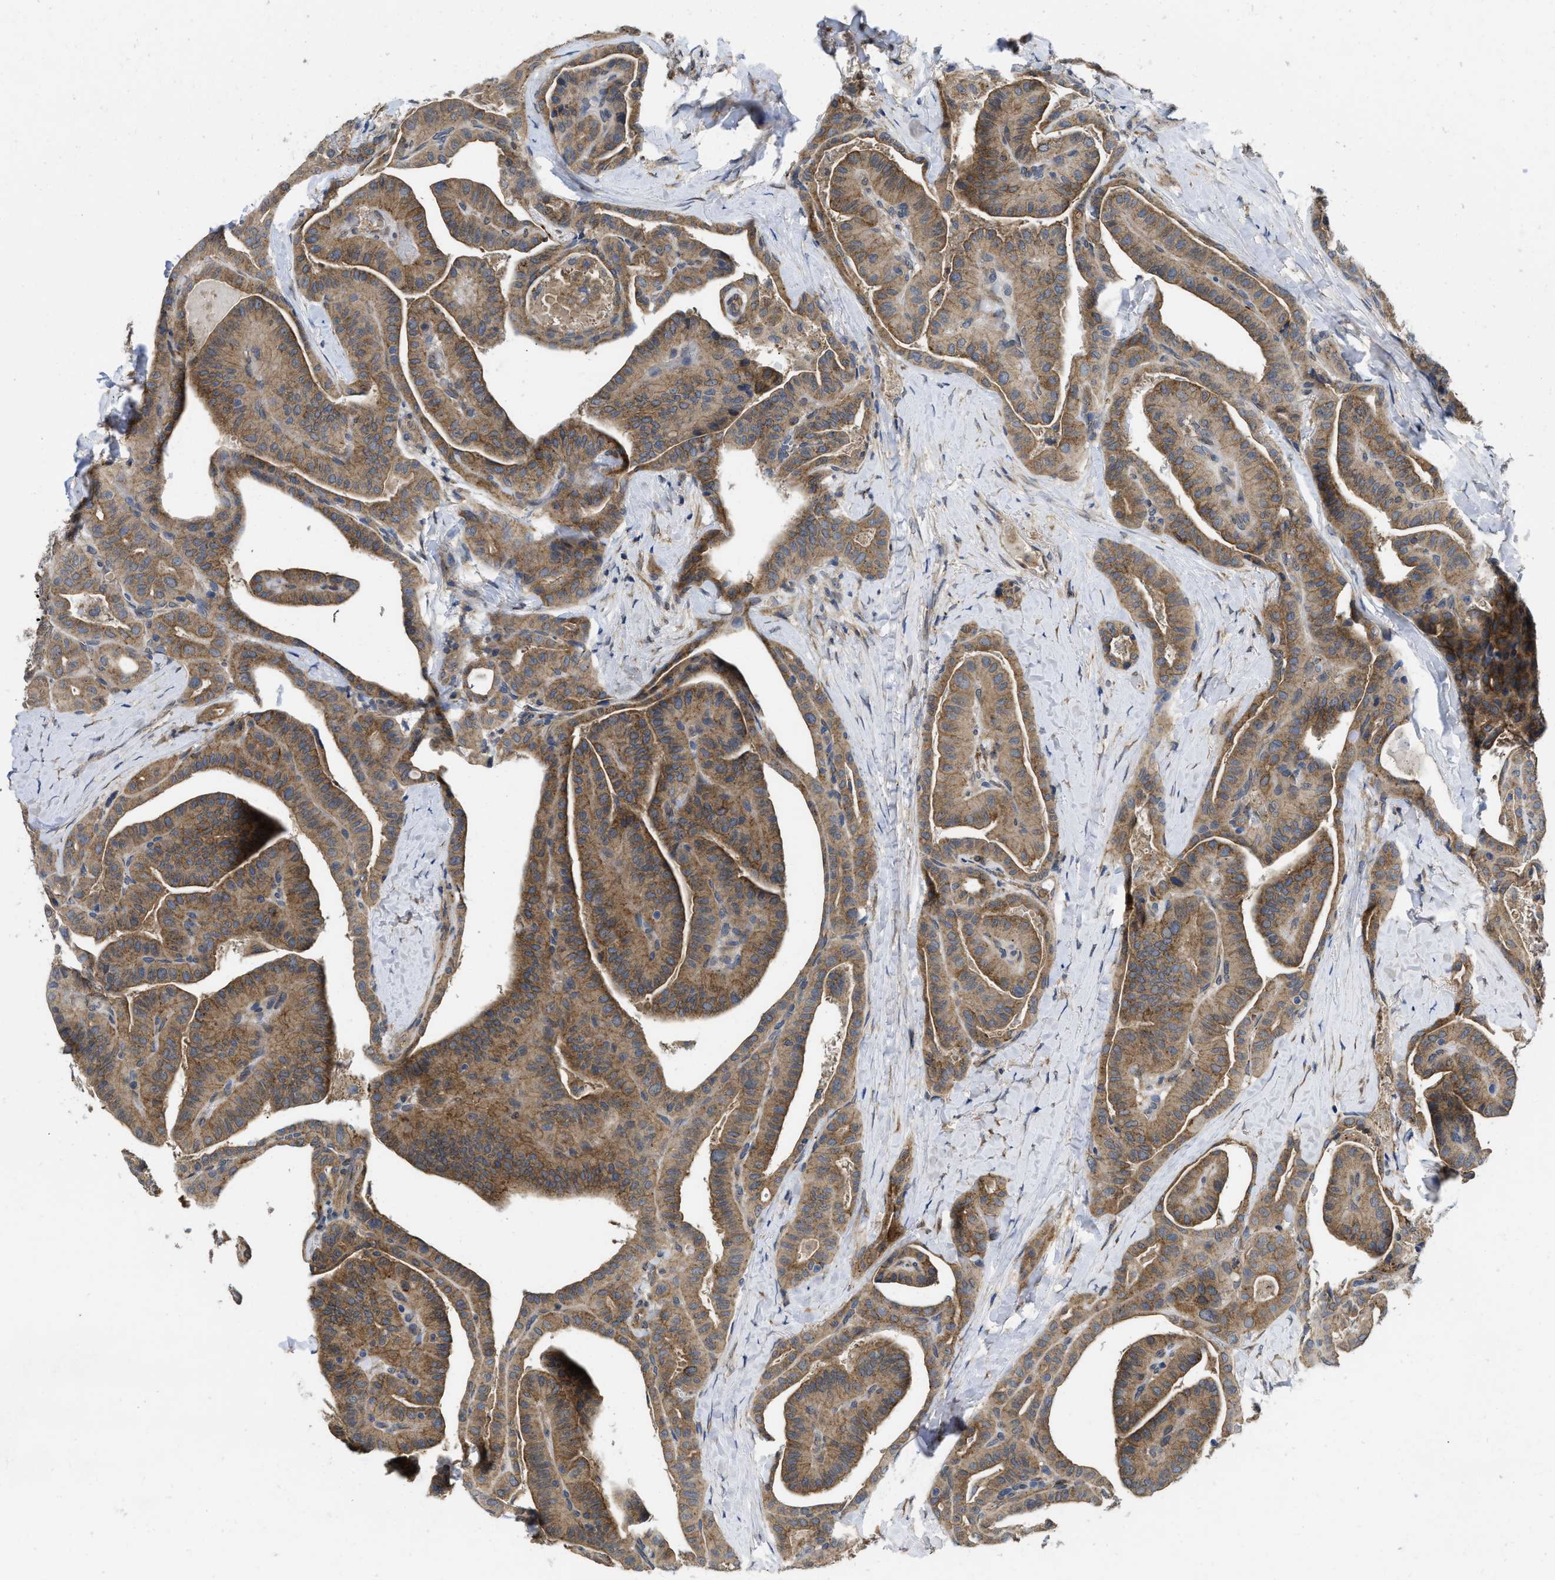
{"staining": {"intensity": "moderate", "quantity": ">75%", "location": "cytoplasmic/membranous"}, "tissue": "thyroid cancer", "cell_type": "Tumor cells", "image_type": "cancer", "snomed": [{"axis": "morphology", "description": "Papillary adenocarcinoma, NOS"}, {"axis": "topography", "description": "Thyroid gland"}], "caption": "Moderate cytoplasmic/membranous positivity is identified in approximately >75% of tumor cells in thyroid cancer.", "gene": "PKD2", "patient": {"sex": "male", "age": 77}}